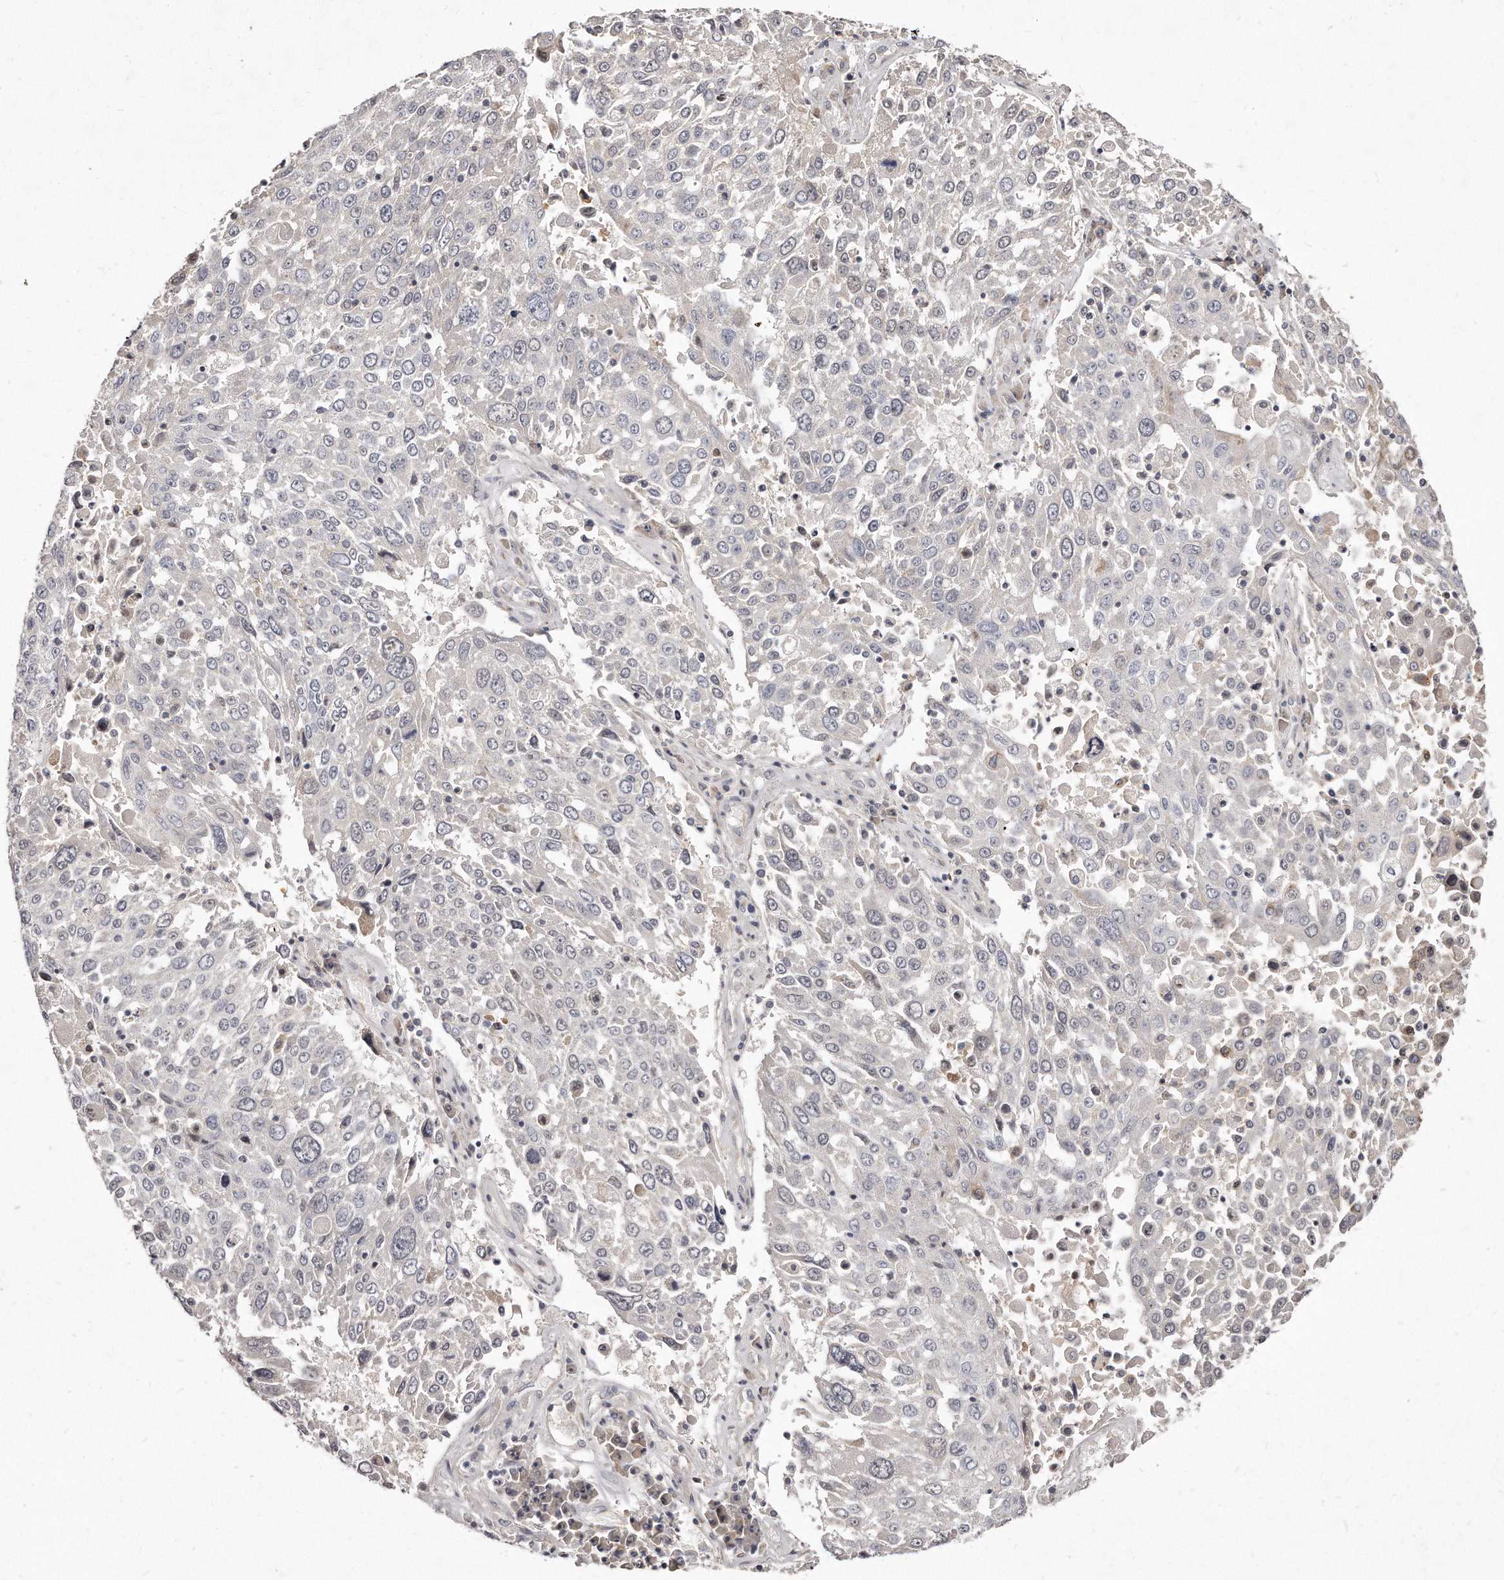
{"staining": {"intensity": "negative", "quantity": "none", "location": "none"}, "tissue": "lung cancer", "cell_type": "Tumor cells", "image_type": "cancer", "snomed": [{"axis": "morphology", "description": "Squamous cell carcinoma, NOS"}, {"axis": "topography", "description": "Lung"}], "caption": "Protein analysis of squamous cell carcinoma (lung) demonstrates no significant staining in tumor cells.", "gene": "TTLL4", "patient": {"sex": "male", "age": 65}}